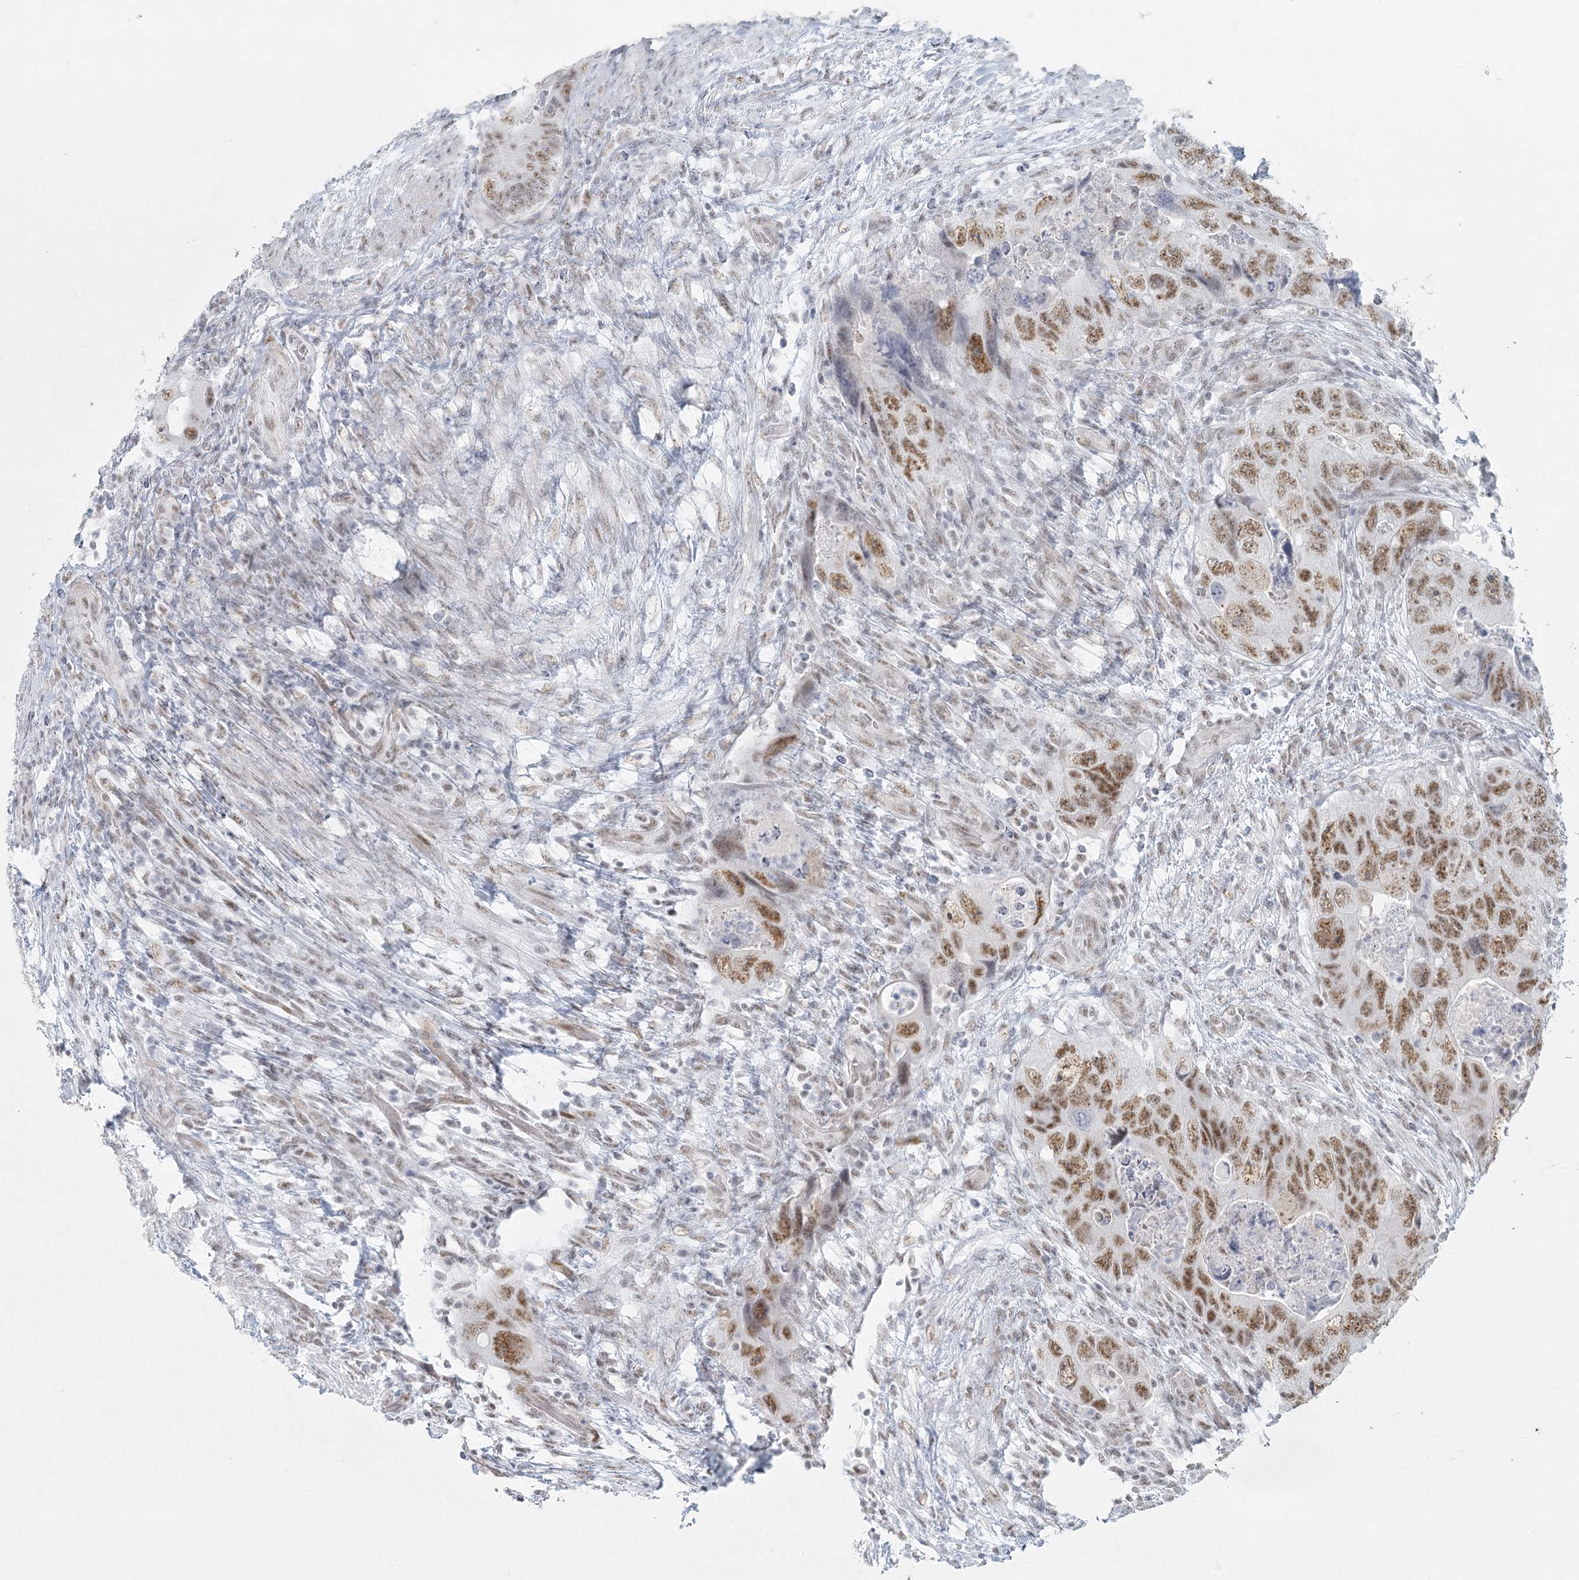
{"staining": {"intensity": "moderate", "quantity": ">75%", "location": "nuclear"}, "tissue": "colorectal cancer", "cell_type": "Tumor cells", "image_type": "cancer", "snomed": [{"axis": "morphology", "description": "Adenocarcinoma, NOS"}, {"axis": "topography", "description": "Rectum"}], "caption": "An image showing moderate nuclear expression in about >75% of tumor cells in colorectal cancer, as visualized by brown immunohistochemical staining.", "gene": "U2SURP", "patient": {"sex": "male", "age": 63}}